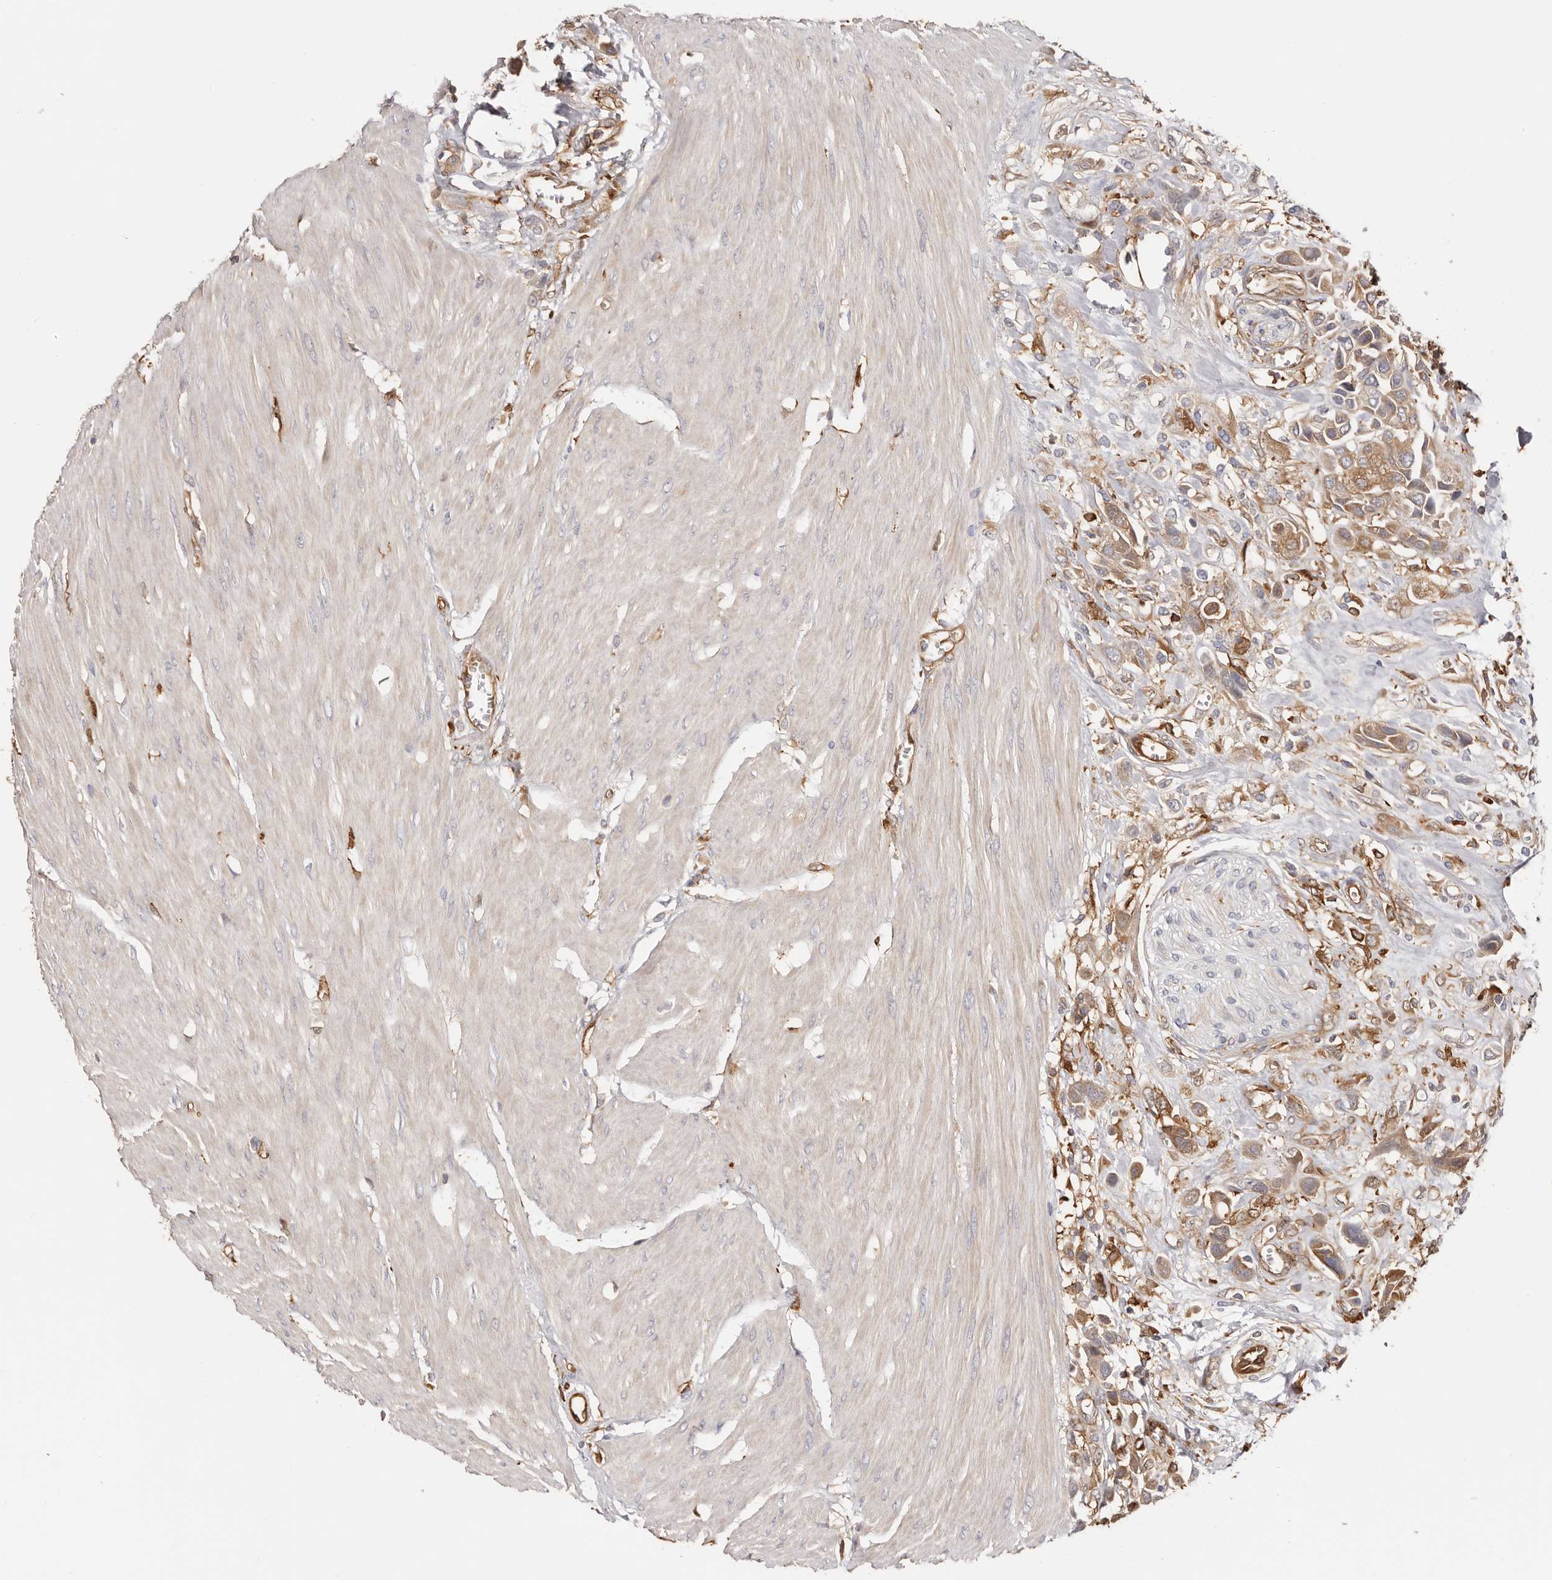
{"staining": {"intensity": "moderate", "quantity": ">75%", "location": "cytoplasmic/membranous"}, "tissue": "urothelial cancer", "cell_type": "Tumor cells", "image_type": "cancer", "snomed": [{"axis": "morphology", "description": "Urothelial carcinoma, High grade"}, {"axis": "topography", "description": "Urinary bladder"}], "caption": "High-grade urothelial carcinoma stained for a protein (brown) shows moderate cytoplasmic/membranous positive expression in about >75% of tumor cells.", "gene": "LAP3", "patient": {"sex": "male", "age": 50}}